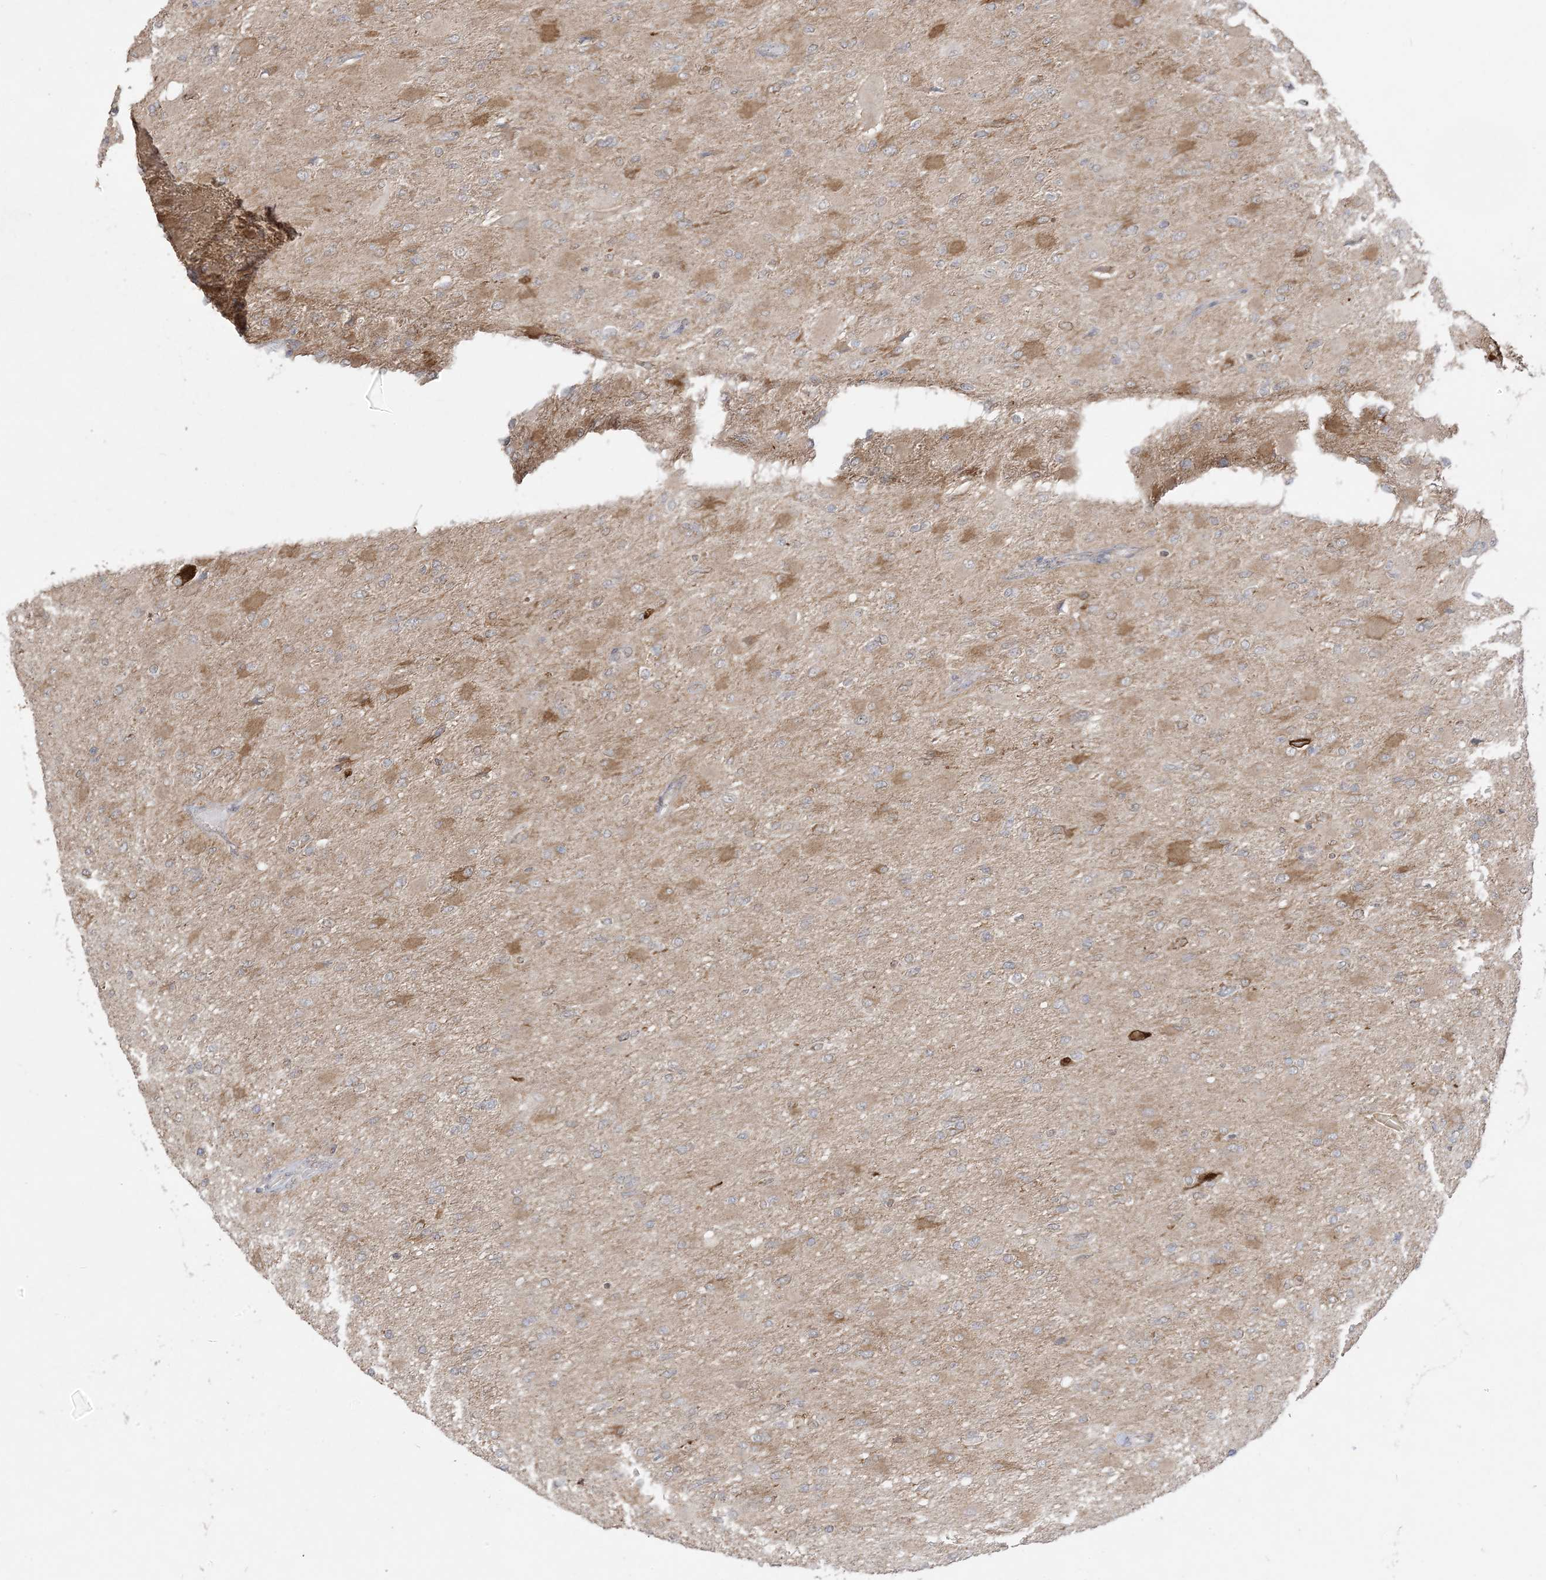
{"staining": {"intensity": "moderate", "quantity": ">75%", "location": "cytoplasmic/membranous"}, "tissue": "glioma", "cell_type": "Tumor cells", "image_type": "cancer", "snomed": [{"axis": "morphology", "description": "Glioma, malignant, High grade"}, {"axis": "topography", "description": "Cerebral cortex"}], "caption": "IHC of glioma displays medium levels of moderate cytoplasmic/membranous staining in about >75% of tumor cells.", "gene": "SIRT3", "patient": {"sex": "female", "age": 36}}